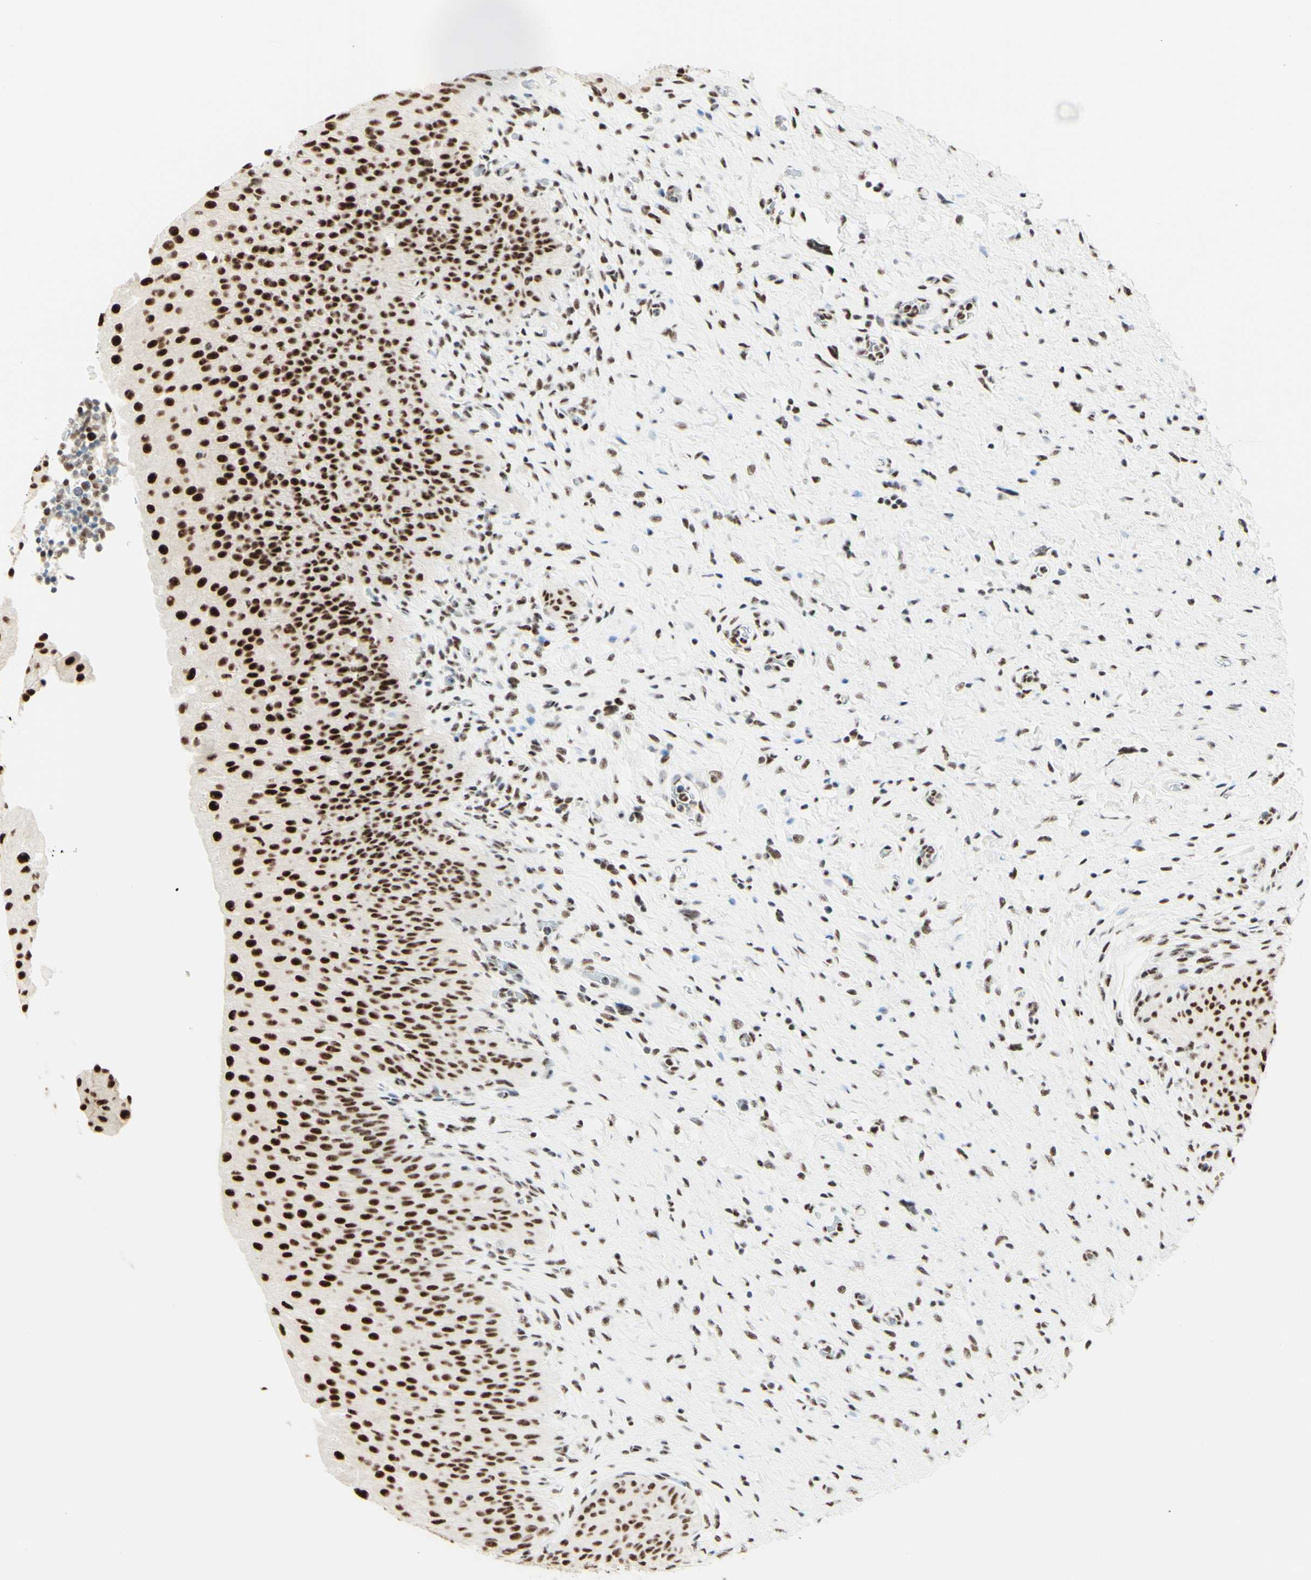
{"staining": {"intensity": "strong", "quantity": ">75%", "location": "nuclear"}, "tissue": "urinary bladder", "cell_type": "Urothelial cells", "image_type": "normal", "snomed": [{"axis": "morphology", "description": "Normal tissue, NOS"}, {"axis": "morphology", "description": "Urothelial carcinoma, High grade"}, {"axis": "topography", "description": "Urinary bladder"}], "caption": "Brown immunohistochemical staining in unremarkable human urinary bladder displays strong nuclear staining in approximately >75% of urothelial cells. The staining was performed using DAB, with brown indicating positive protein expression. Nuclei are stained blue with hematoxylin.", "gene": "WTAP", "patient": {"sex": "male", "age": 46}}